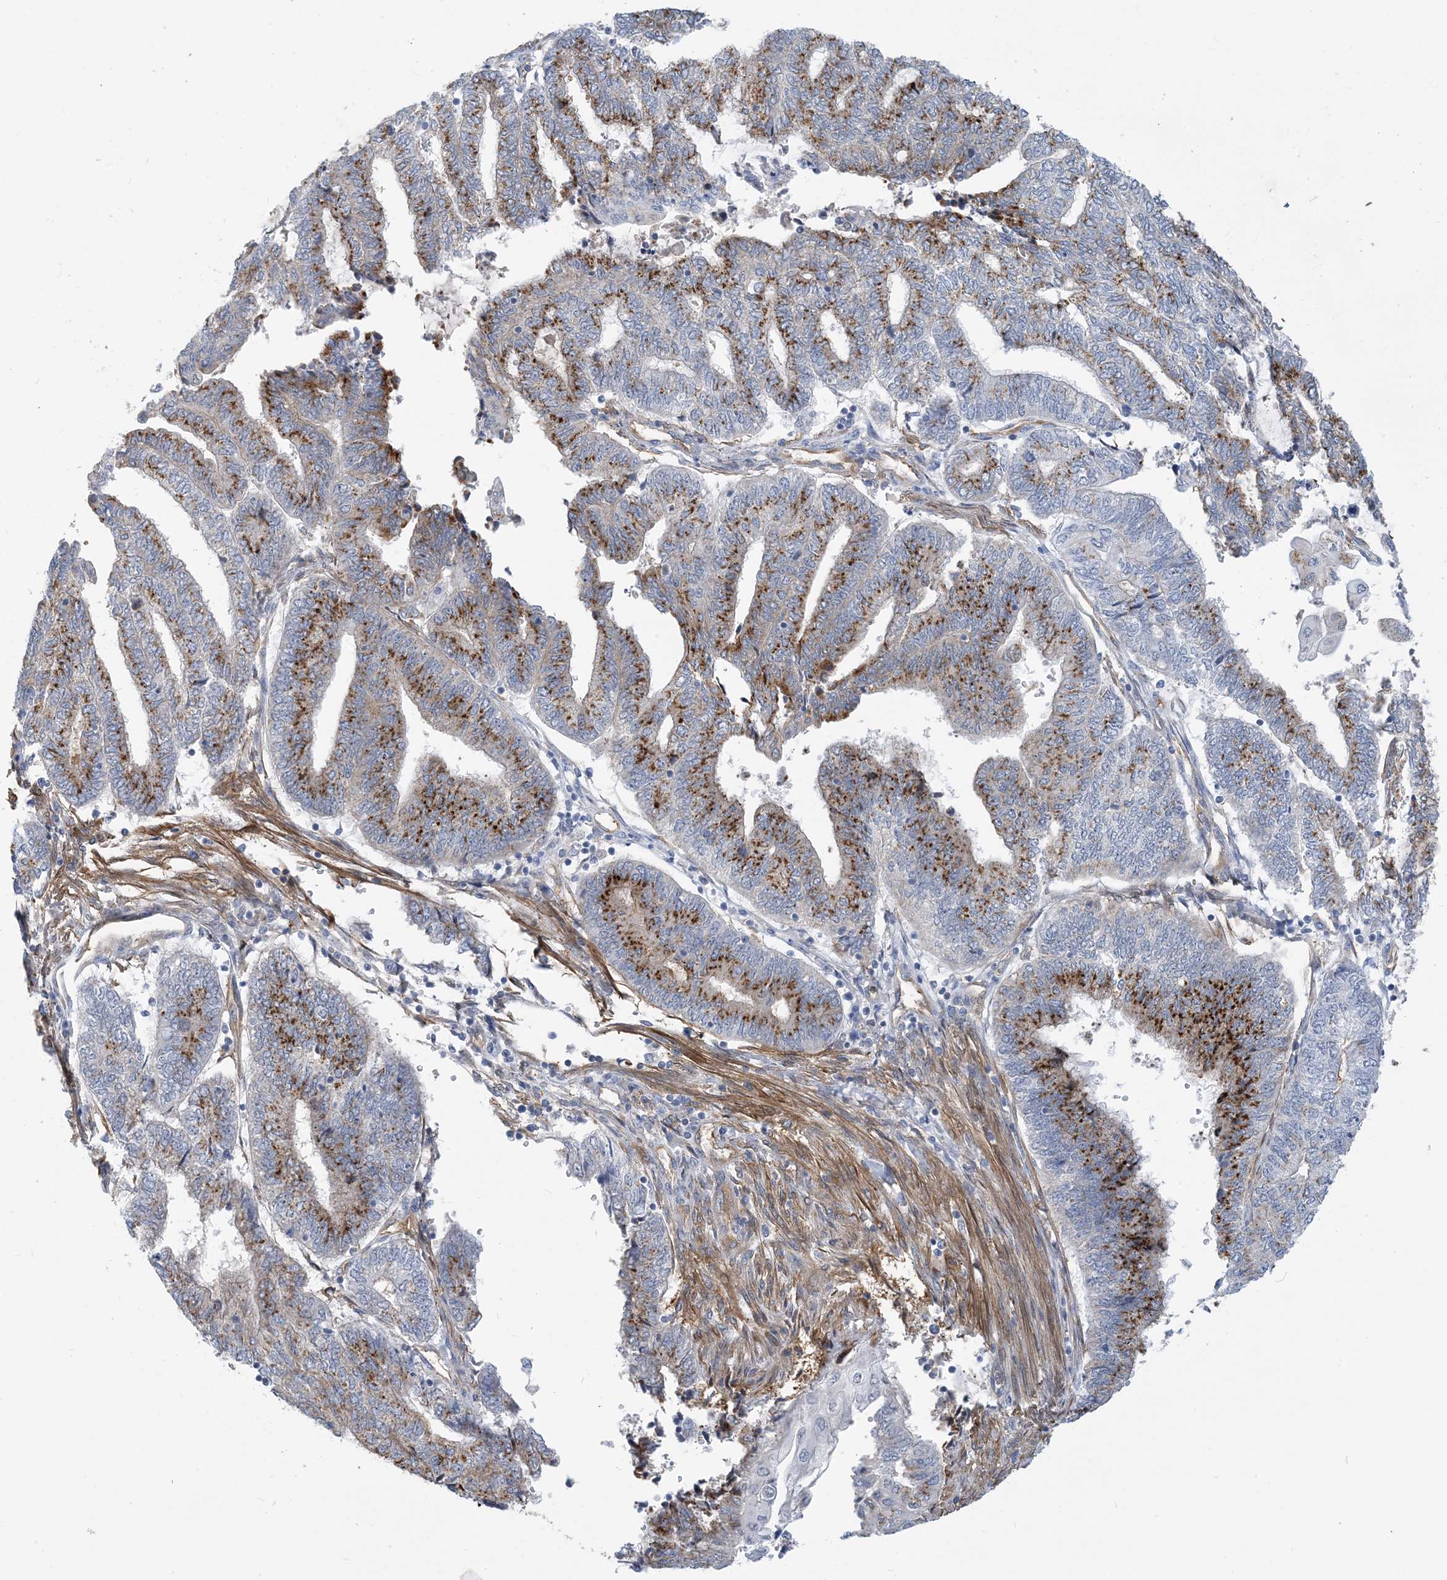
{"staining": {"intensity": "moderate", "quantity": ">75%", "location": "cytoplasmic/membranous"}, "tissue": "endometrial cancer", "cell_type": "Tumor cells", "image_type": "cancer", "snomed": [{"axis": "morphology", "description": "Adenocarcinoma, NOS"}, {"axis": "topography", "description": "Uterus"}, {"axis": "topography", "description": "Endometrium"}], "caption": "Endometrial cancer stained for a protein demonstrates moderate cytoplasmic/membranous positivity in tumor cells.", "gene": "EIF2A", "patient": {"sex": "female", "age": 70}}